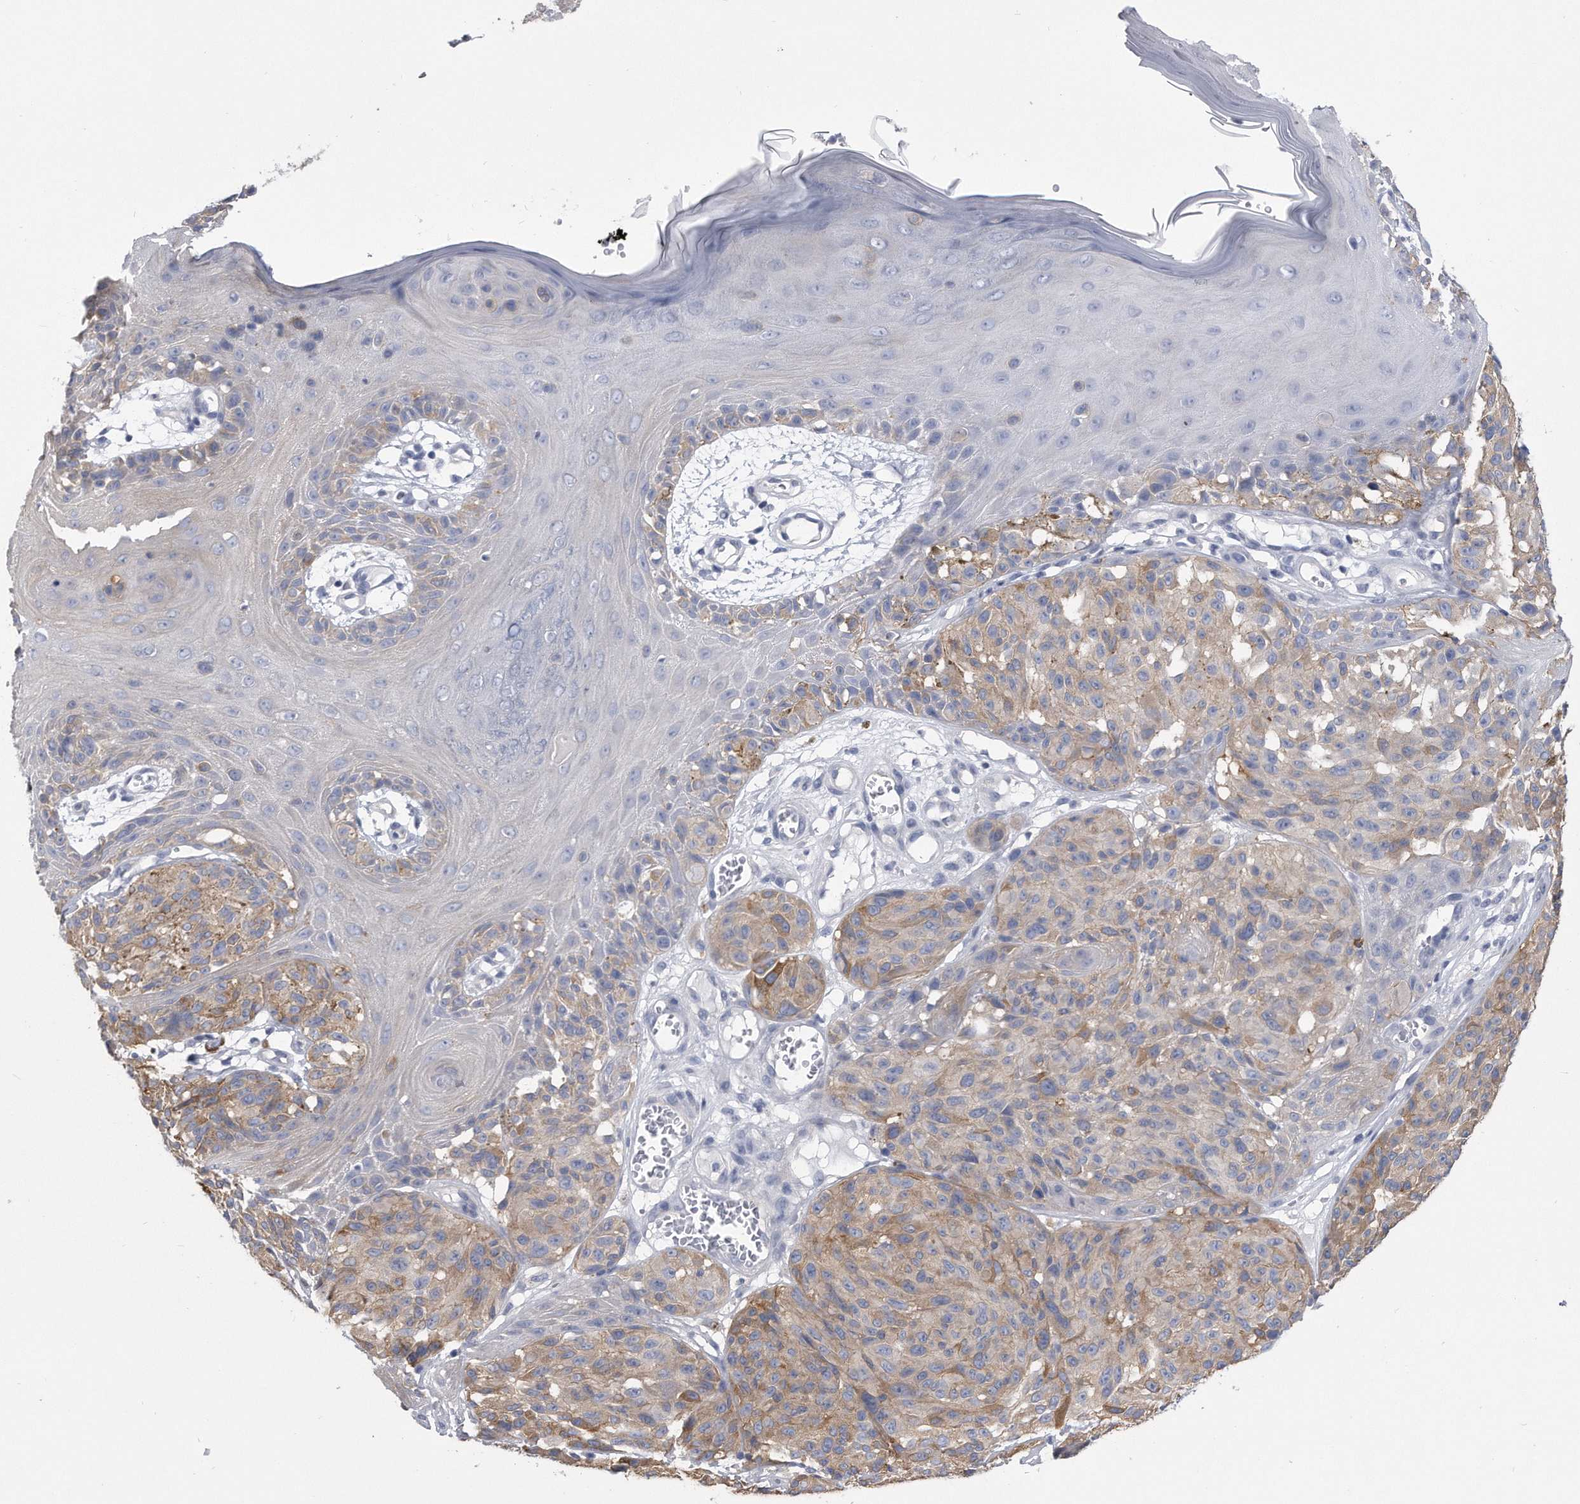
{"staining": {"intensity": "moderate", "quantity": "25%-75%", "location": "cytoplasmic/membranous"}, "tissue": "melanoma", "cell_type": "Tumor cells", "image_type": "cancer", "snomed": [{"axis": "morphology", "description": "Malignant melanoma, NOS"}, {"axis": "topography", "description": "Skin"}], "caption": "The histopathology image shows staining of melanoma, revealing moderate cytoplasmic/membranous protein expression (brown color) within tumor cells.", "gene": "PYGB", "patient": {"sex": "male", "age": 83}}